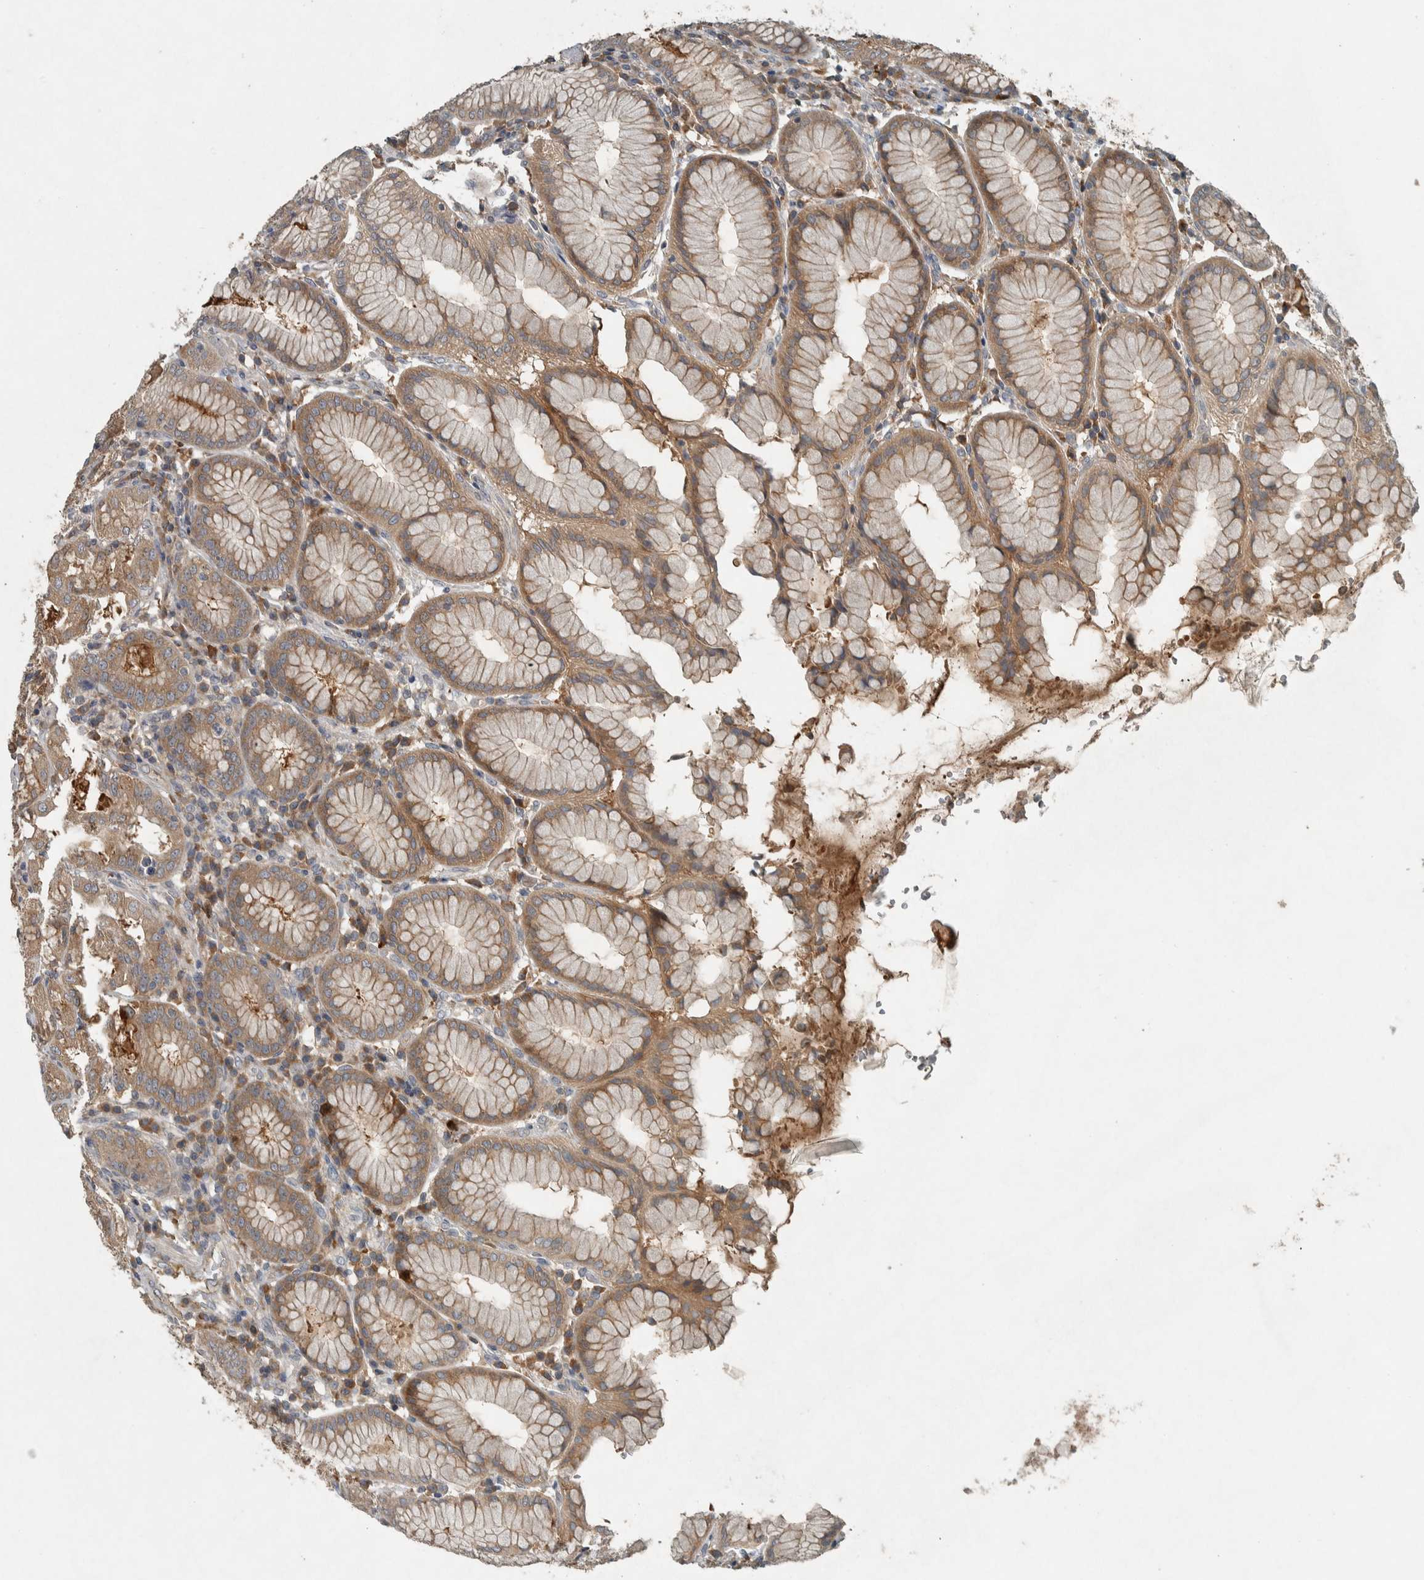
{"staining": {"intensity": "moderate", "quantity": ">75%", "location": "cytoplasmic/membranous"}, "tissue": "stomach", "cell_type": "Glandular cells", "image_type": "normal", "snomed": [{"axis": "morphology", "description": "Normal tissue, NOS"}, {"axis": "topography", "description": "Stomach"}, {"axis": "topography", "description": "Stomach, lower"}], "caption": "High-power microscopy captured an immunohistochemistry photomicrograph of unremarkable stomach, revealing moderate cytoplasmic/membranous staining in approximately >75% of glandular cells.", "gene": "CLCN2", "patient": {"sex": "female", "age": 56}}